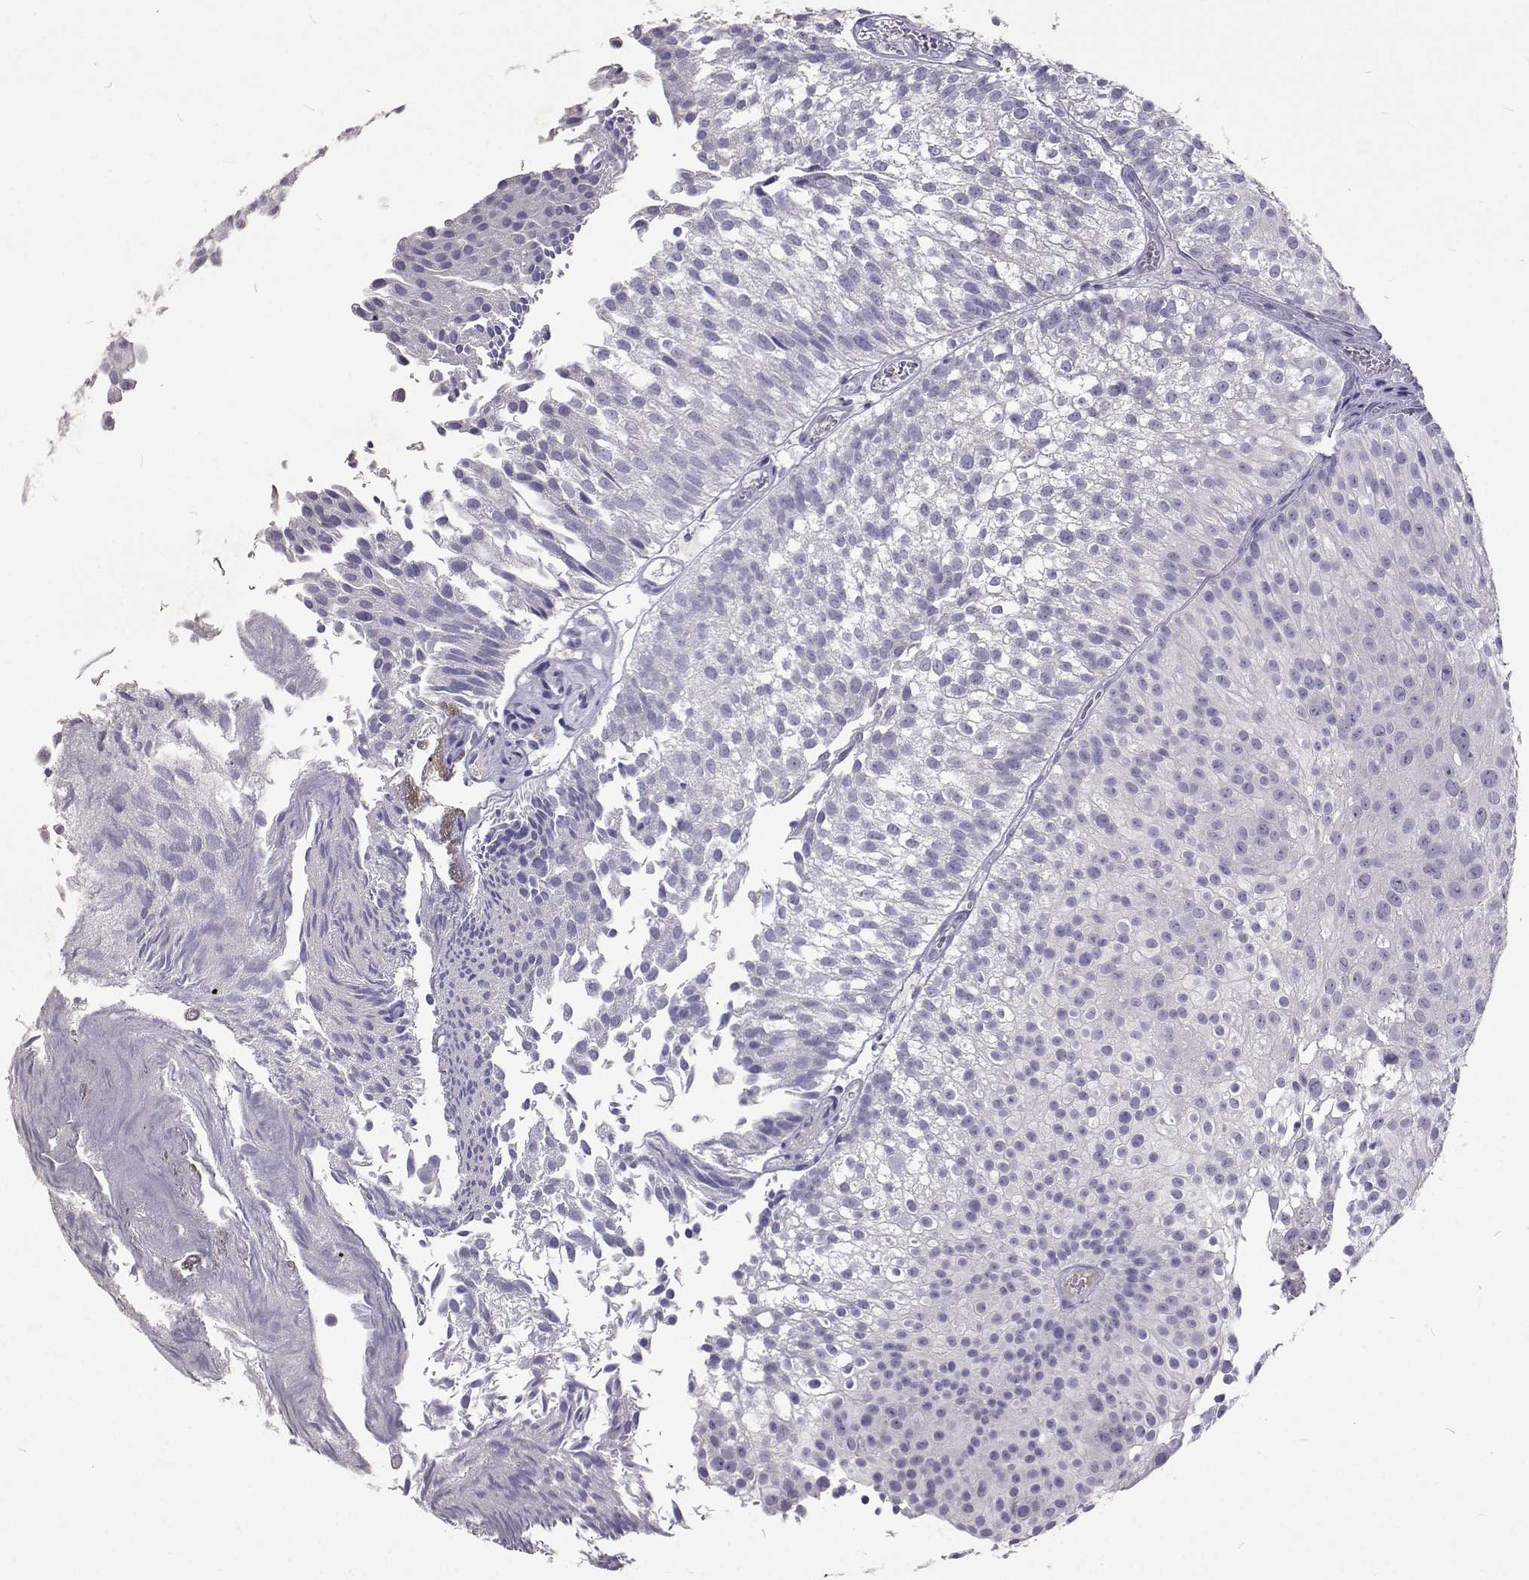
{"staining": {"intensity": "negative", "quantity": "none", "location": "none"}, "tissue": "urothelial cancer", "cell_type": "Tumor cells", "image_type": "cancer", "snomed": [{"axis": "morphology", "description": "Urothelial carcinoma, Low grade"}, {"axis": "topography", "description": "Urinary bladder"}], "caption": "This is a image of IHC staining of urothelial cancer, which shows no expression in tumor cells.", "gene": "CFAP44", "patient": {"sex": "male", "age": 70}}